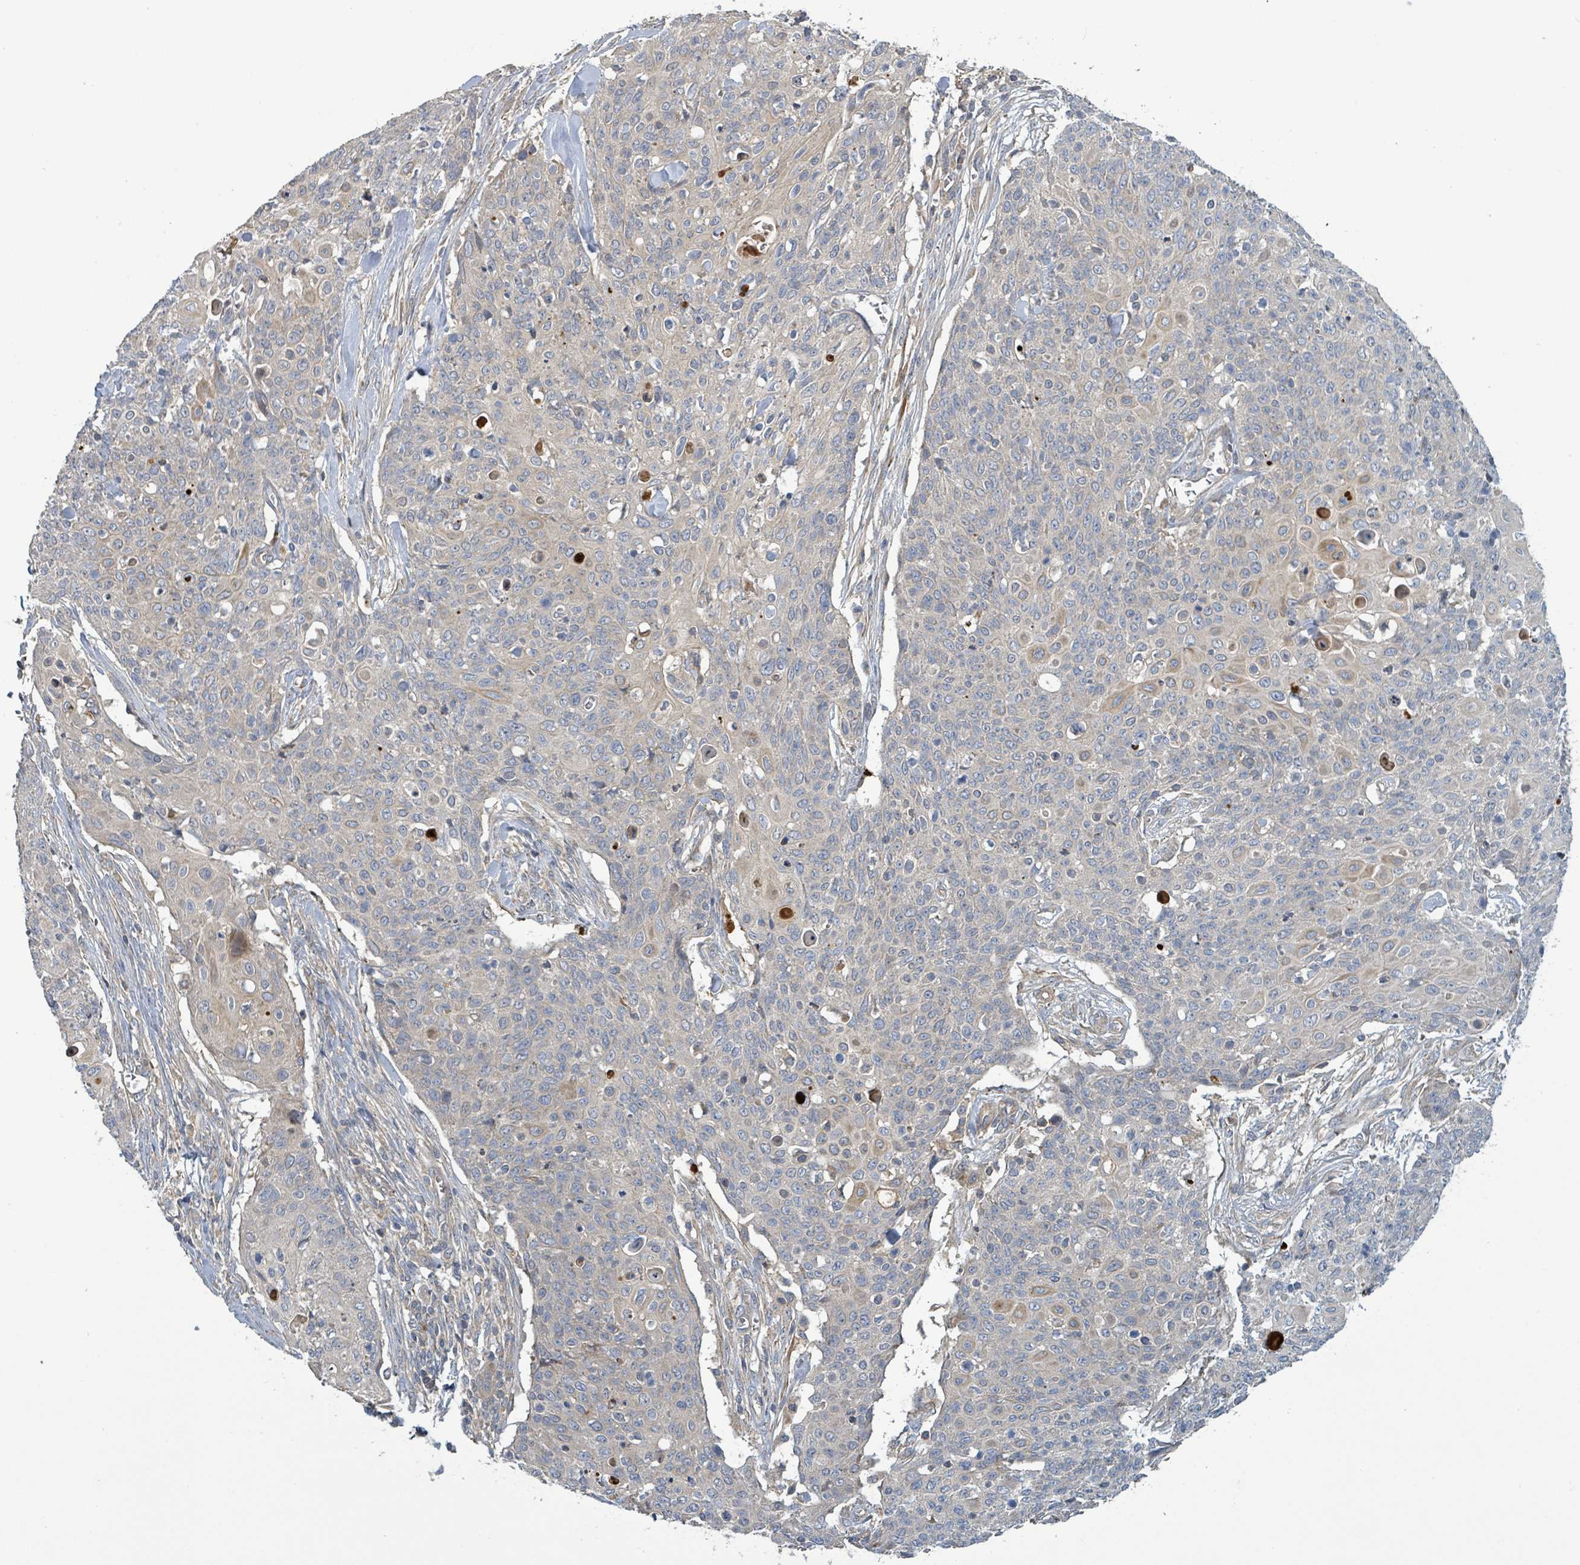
{"staining": {"intensity": "negative", "quantity": "none", "location": "none"}, "tissue": "skin cancer", "cell_type": "Tumor cells", "image_type": "cancer", "snomed": [{"axis": "morphology", "description": "Squamous cell carcinoma, NOS"}, {"axis": "topography", "description": "Skin"}, {"axis": "topography", "description": "Vulva"}], "caption": "The micrograph reveals no staining of tumor cells in skin squamous cell carcinoma.", "gene": "STARD4", "patient": {"sex": "female", "age": 85}}